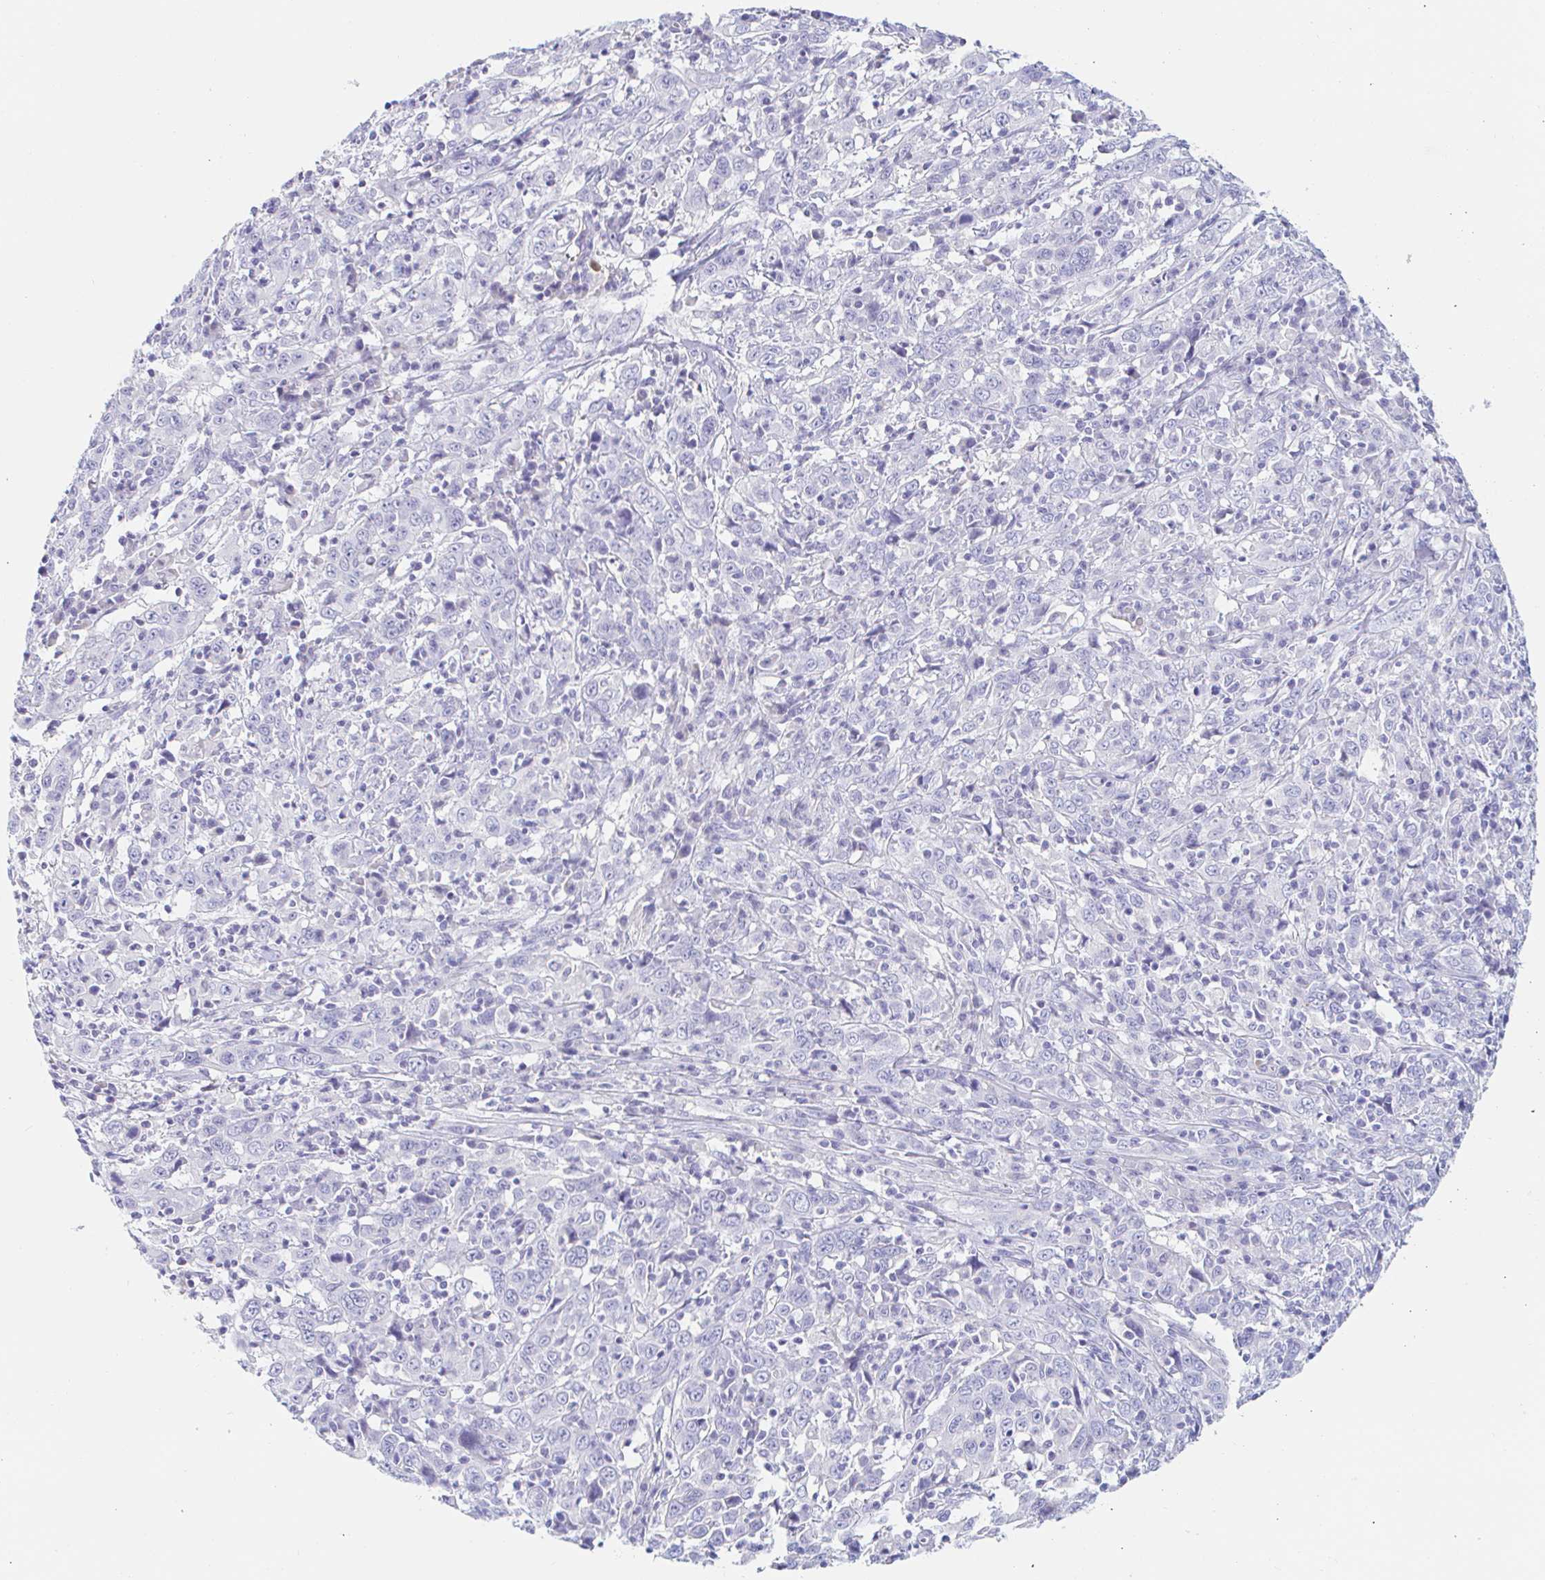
{"staining": {"intensity": "negative", "quantity": "none", "location": "none"}, "tissue": "cervical cancer", "cell_type": "Tumor cells", "image_type": "cancer", "snomed": [{"axis": "morphology", "description": "Squamous cell carcinoma, NOS"}, {"axis": "topography", "description": "Cervix"}], "caption": "The IHC photomicrograph has no significant expression in tumor cells of cervical cancer (squamous cell carcinoma) tissue.", "gene": "TEX44", "patient": {"sex": "female", "age": 46}}